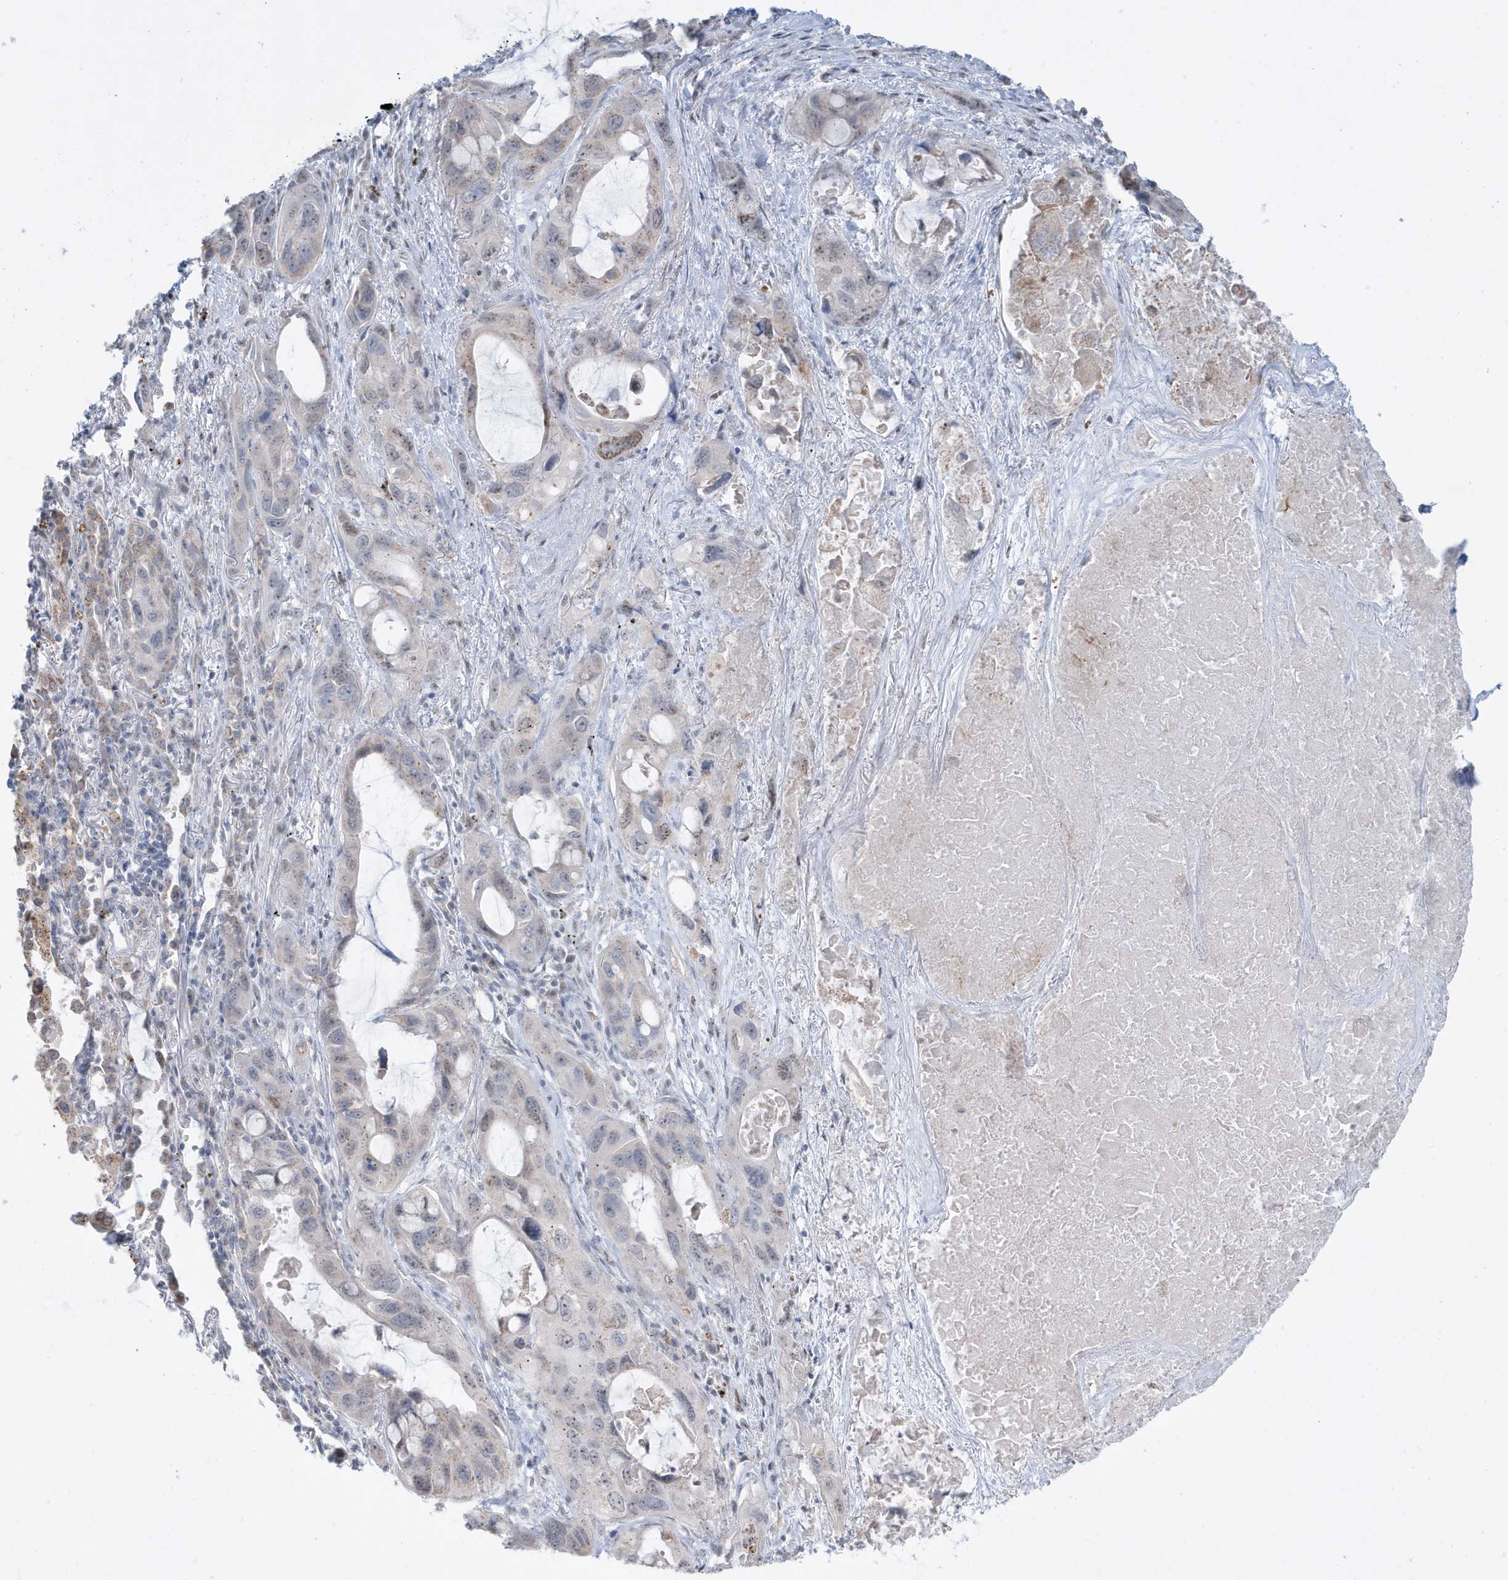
{"staining": {"intensity": "weak", "quantity": "<25%", "location": "nuclear"}, "tissue": "lung cancer", "cell_type": "Tumor cells", "image_type": "cancer", "snomed": [{"axis": "morphology", "description": "Squamous cell carcinoma, NOS"}, {"axis": "topography", "description": "Lung"}], "caption": "Immunohistochemical staining of human lung cancer reveals no significant staining in tumor cells.", "gene": "FNDC1", "patient": {"sex": "female", "age": 73}}